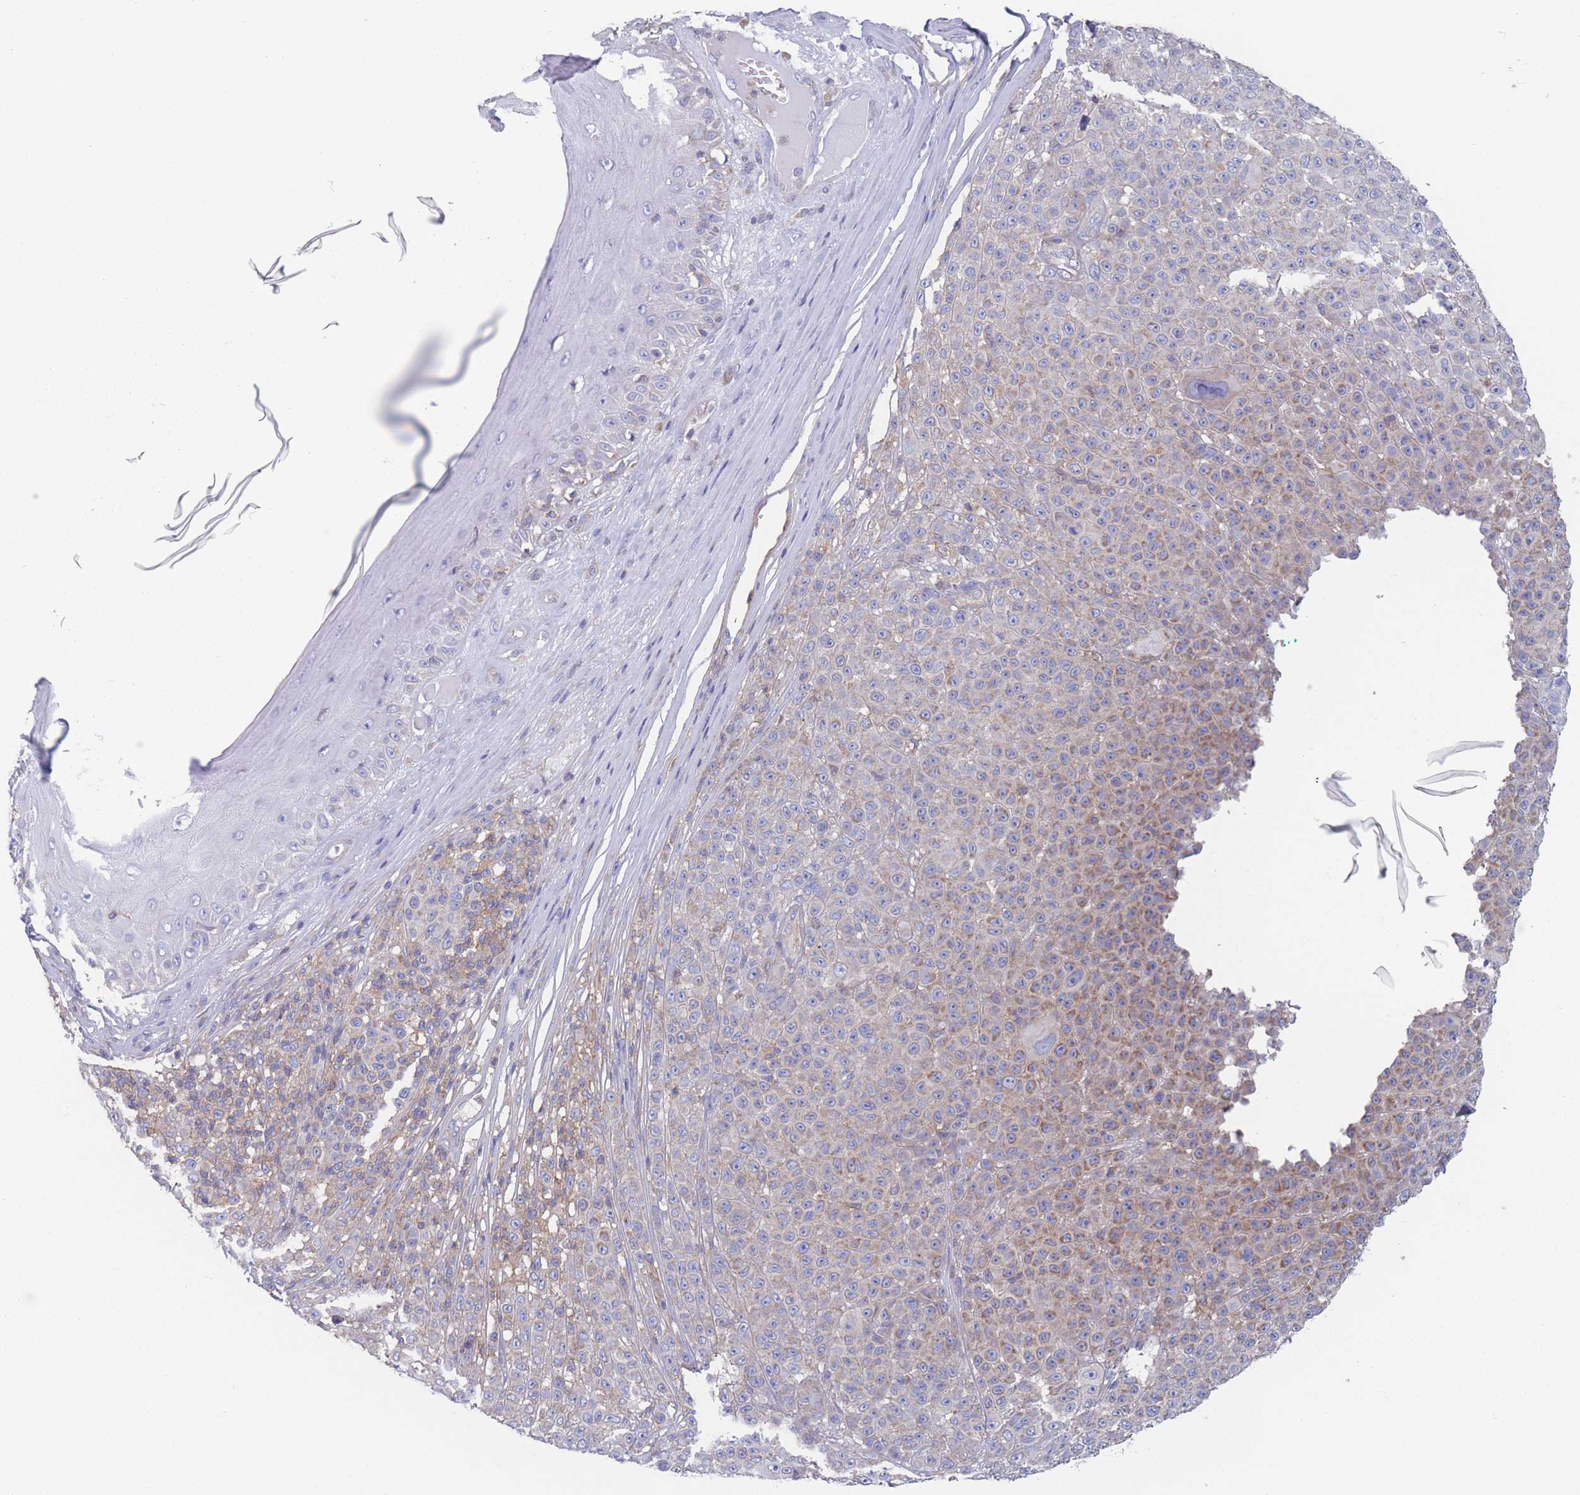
{"staining": {"intensity": "moderate", "quantity": "<25%", "location": "cytoplasmic/membranous"}, "tissue": "melanoma", "cell_type": "Tumor cells", "image_type": "cancer", "snomed": [{"axis": "morphology", "description": "Malignant melanoma, NOS"}, {"axis": "topography", "description": "Skin"}], "caption": "High-power microscopy captured an immunohistochemistry (IHC) histopathology image of malignant melanoma, revealing moderate cytoplasmic/membranous staining in about <25% of tumor cells.", "gene": "ADH1A", "patient": {"sex": "female", "age": 94}}